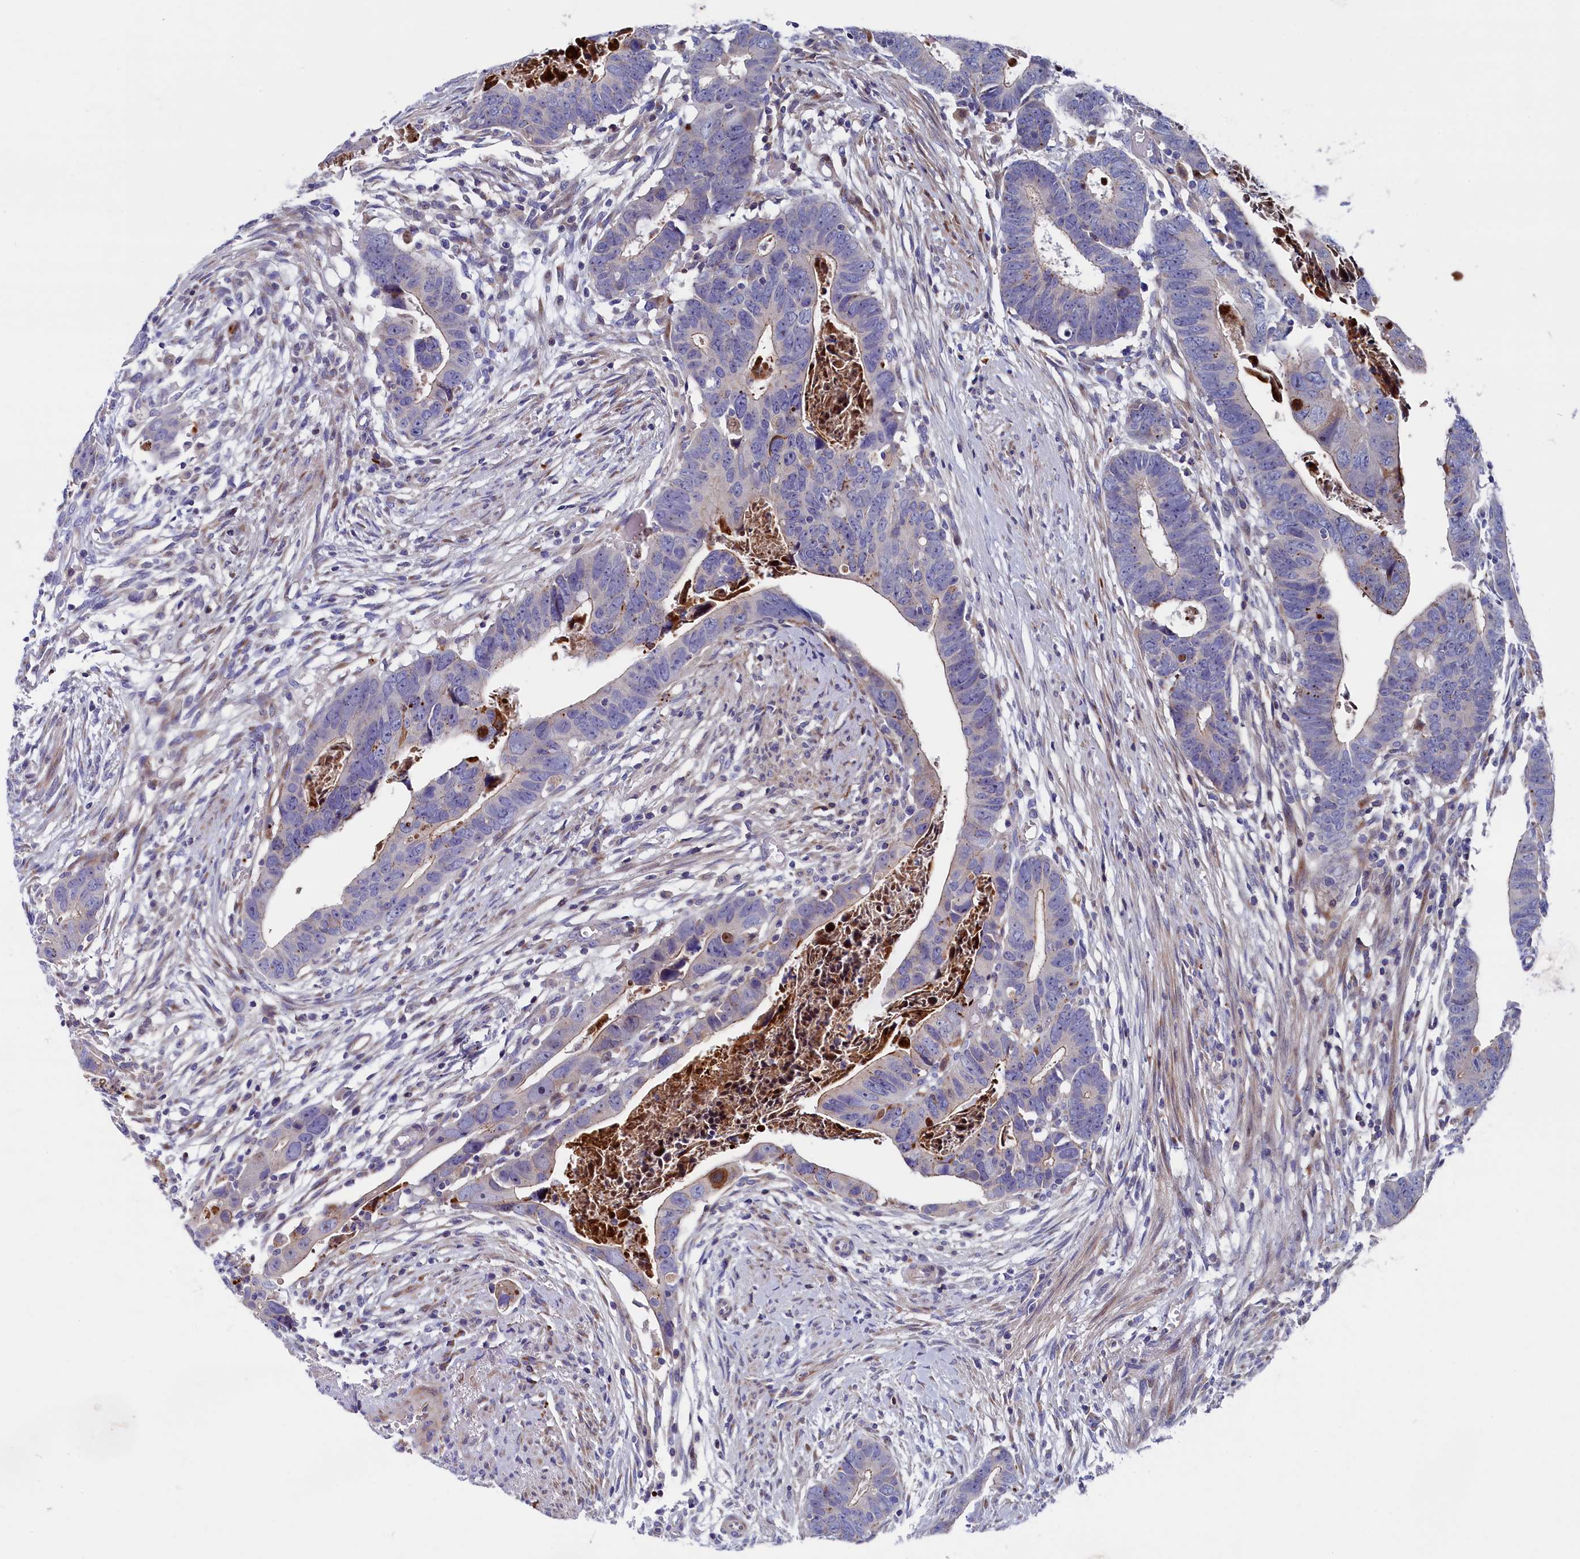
{"staining": {"intensity": "moderate", "quantity": "<25%", "location": "cytoplasmic/membranous"}, "tissue": "colorectal cancer", "cell_type": "Tumor cells", "image_type": "cancer", "snomed": [{"axis": "morphology", "description": "Adenocarcinoma, NOS"}, {"axis": "topography", "description": "Rectum"}], "caption": "An image of colorectal adenocarcinoma stained for a protein demonstrates moderate cytoplasmic/membranous brown staining in tumor cells.", "gene": "NUDT7", "patient": {"sex": "female", "age": 65}}